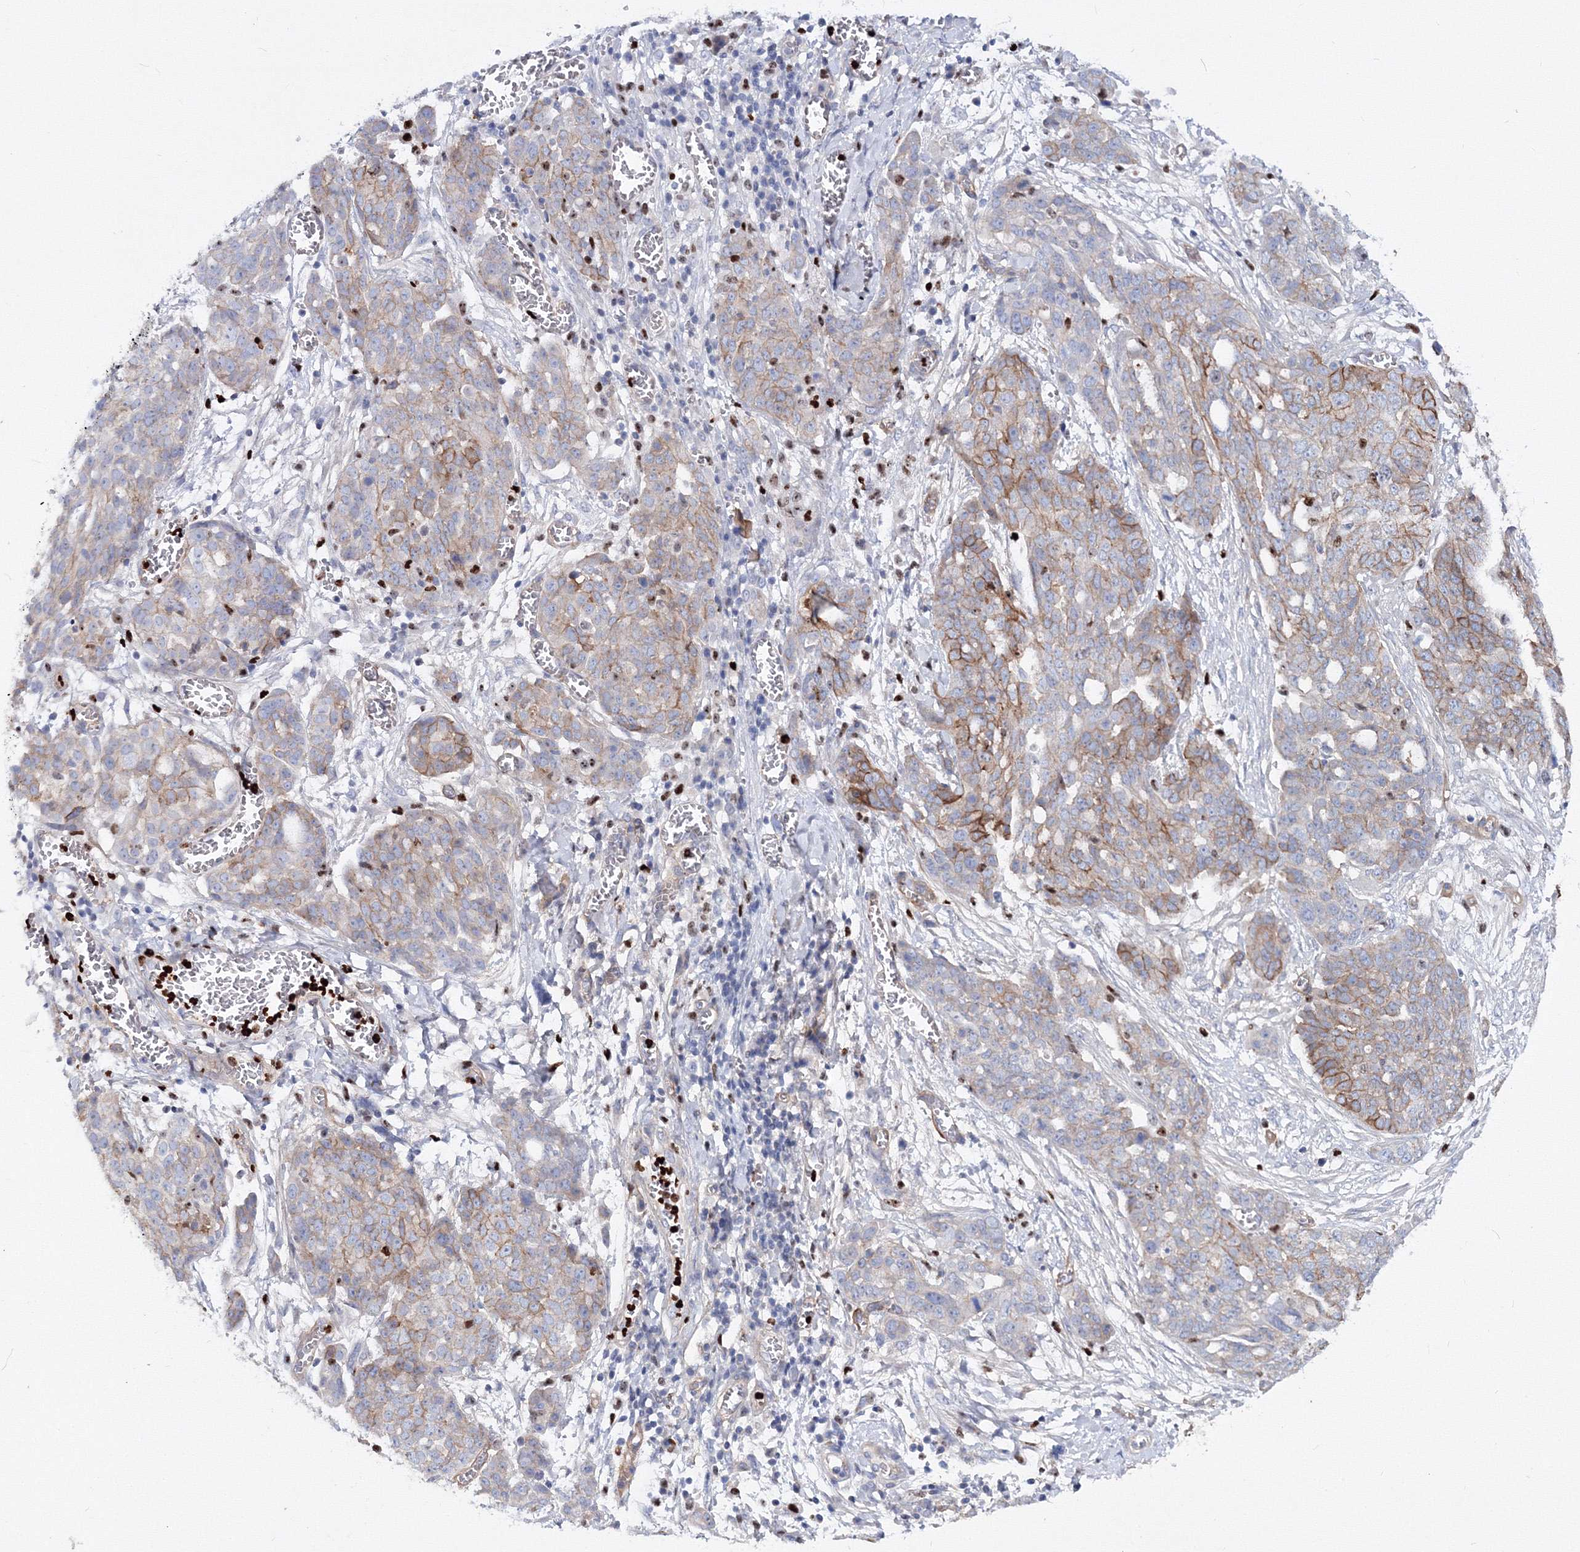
{"staining": {"intensity": "moderate", "quantity": "25%-75%", "location": "cytoplasmic/membranous"}, "tissue": "ovarian cancer", "cell_type": "Tumor cells", "image_type": "cancer", "snomed": [{"axis": "morphology", "description": "Cystadenocarcinoma, serous, NOS"}, {"axis": "topography", "description": "Soft tissue"}, {"axis": "topography", "description": "Ovary"}], "caption": "The immunohistochemical stain labels moderate cytoplasmic/membranous positivity in tumor cells of serous cystadenocarcinoma (ovarian) tissue.", "gene": "C11orf52", "patient": {"sex": "female", "age": 57}}